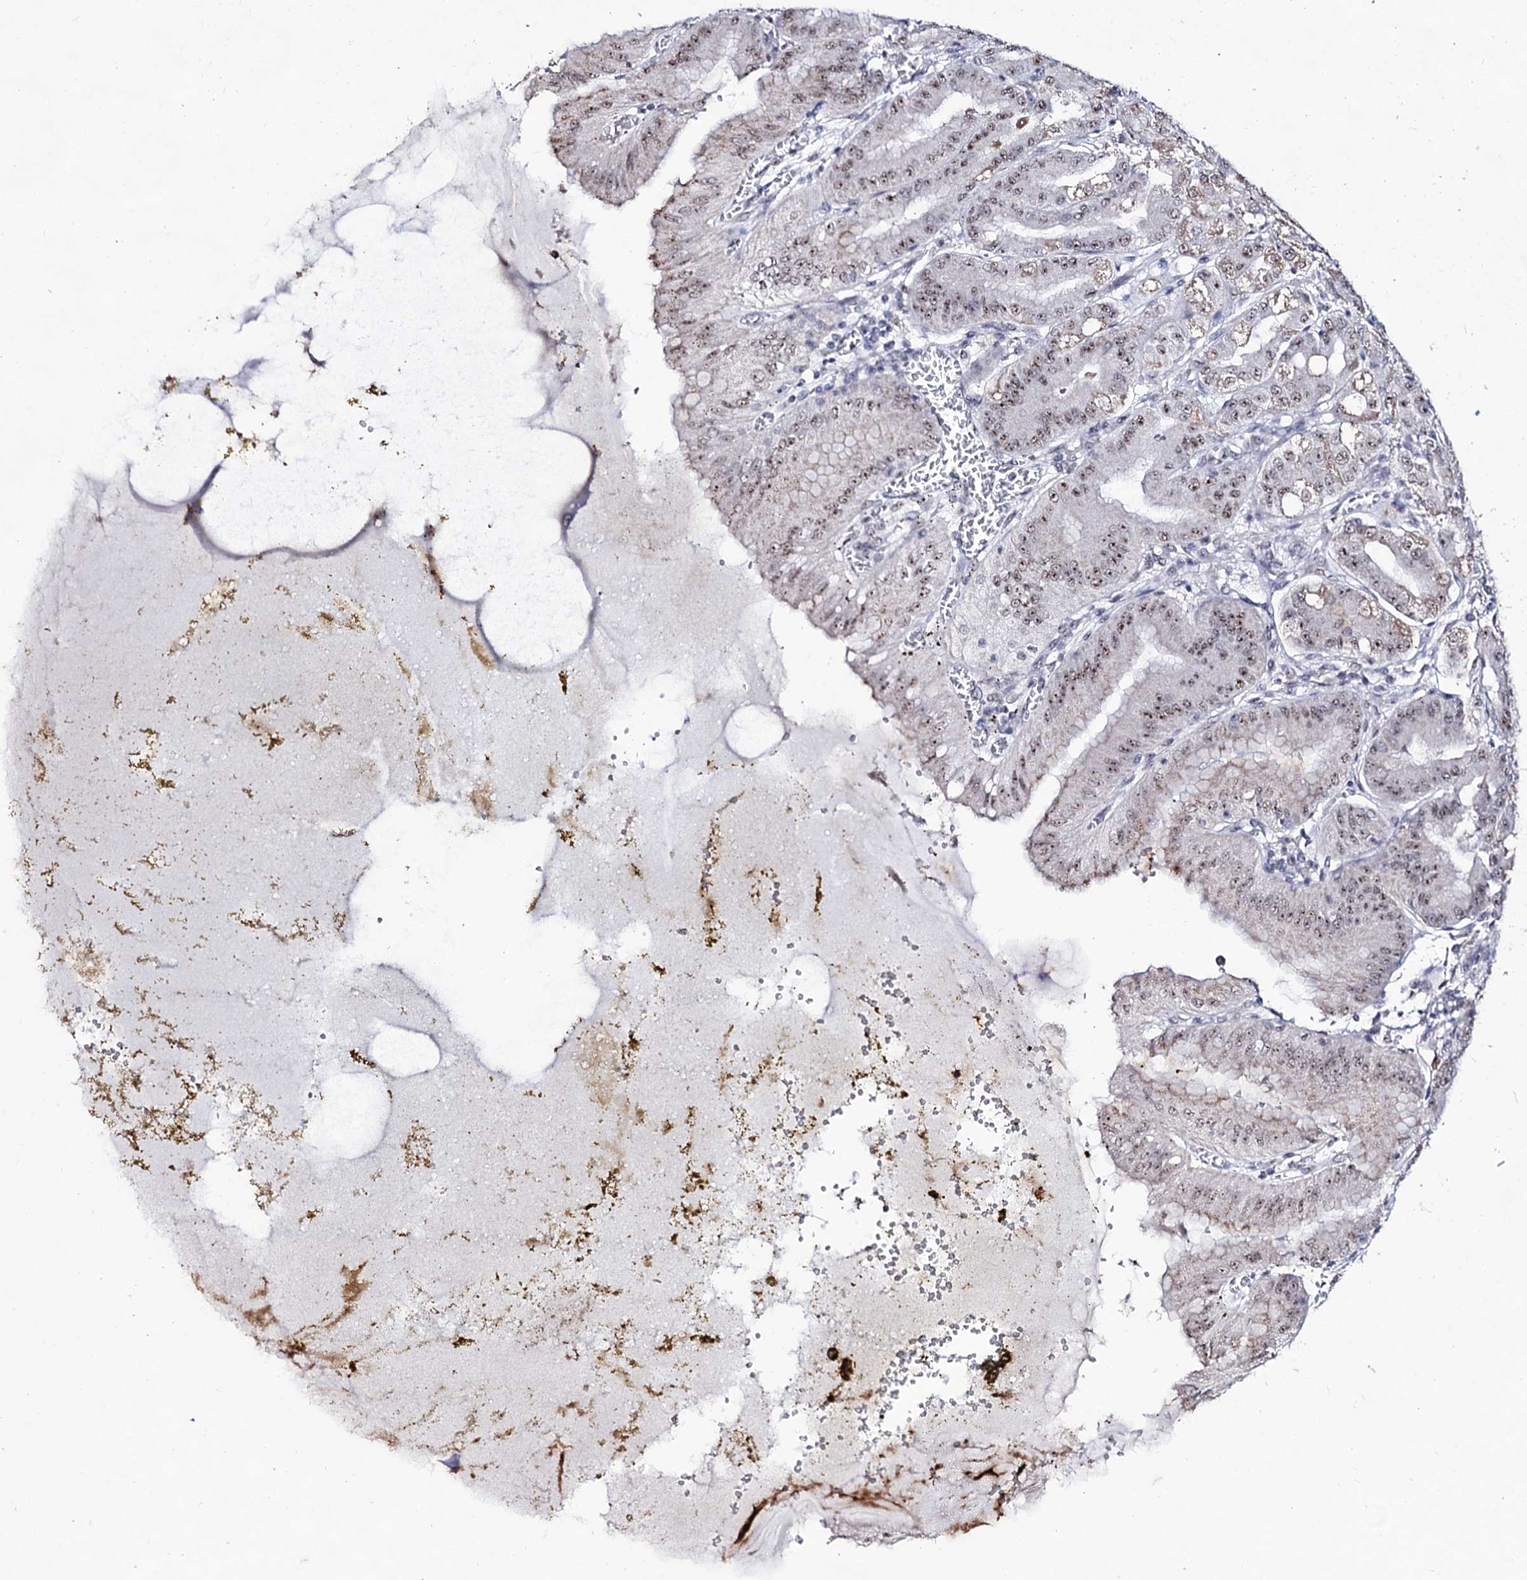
{"staining": {"intensity": "moderate", "quantity": ">75%", "location": "nuclear"}, "tissue": "stomach", "cell_type": "Glandular cells", "image_type": "normal", "snomed": [{"axis": "morphology", "description": "Normal tissue, NOS"}, {"axis": "topography", "description": "Stomach, upper"}, {"axis": "topography", "description": "Stomach, lower"}], "caption": "A high-resolution micrograph shows immunohistochemistry staining of normal stomach, which displays moderate nuclear staining in approximately >75% of glandular cells.", "gene": "EXOSC10", "patient": {"sex": "male", "age": 71}}